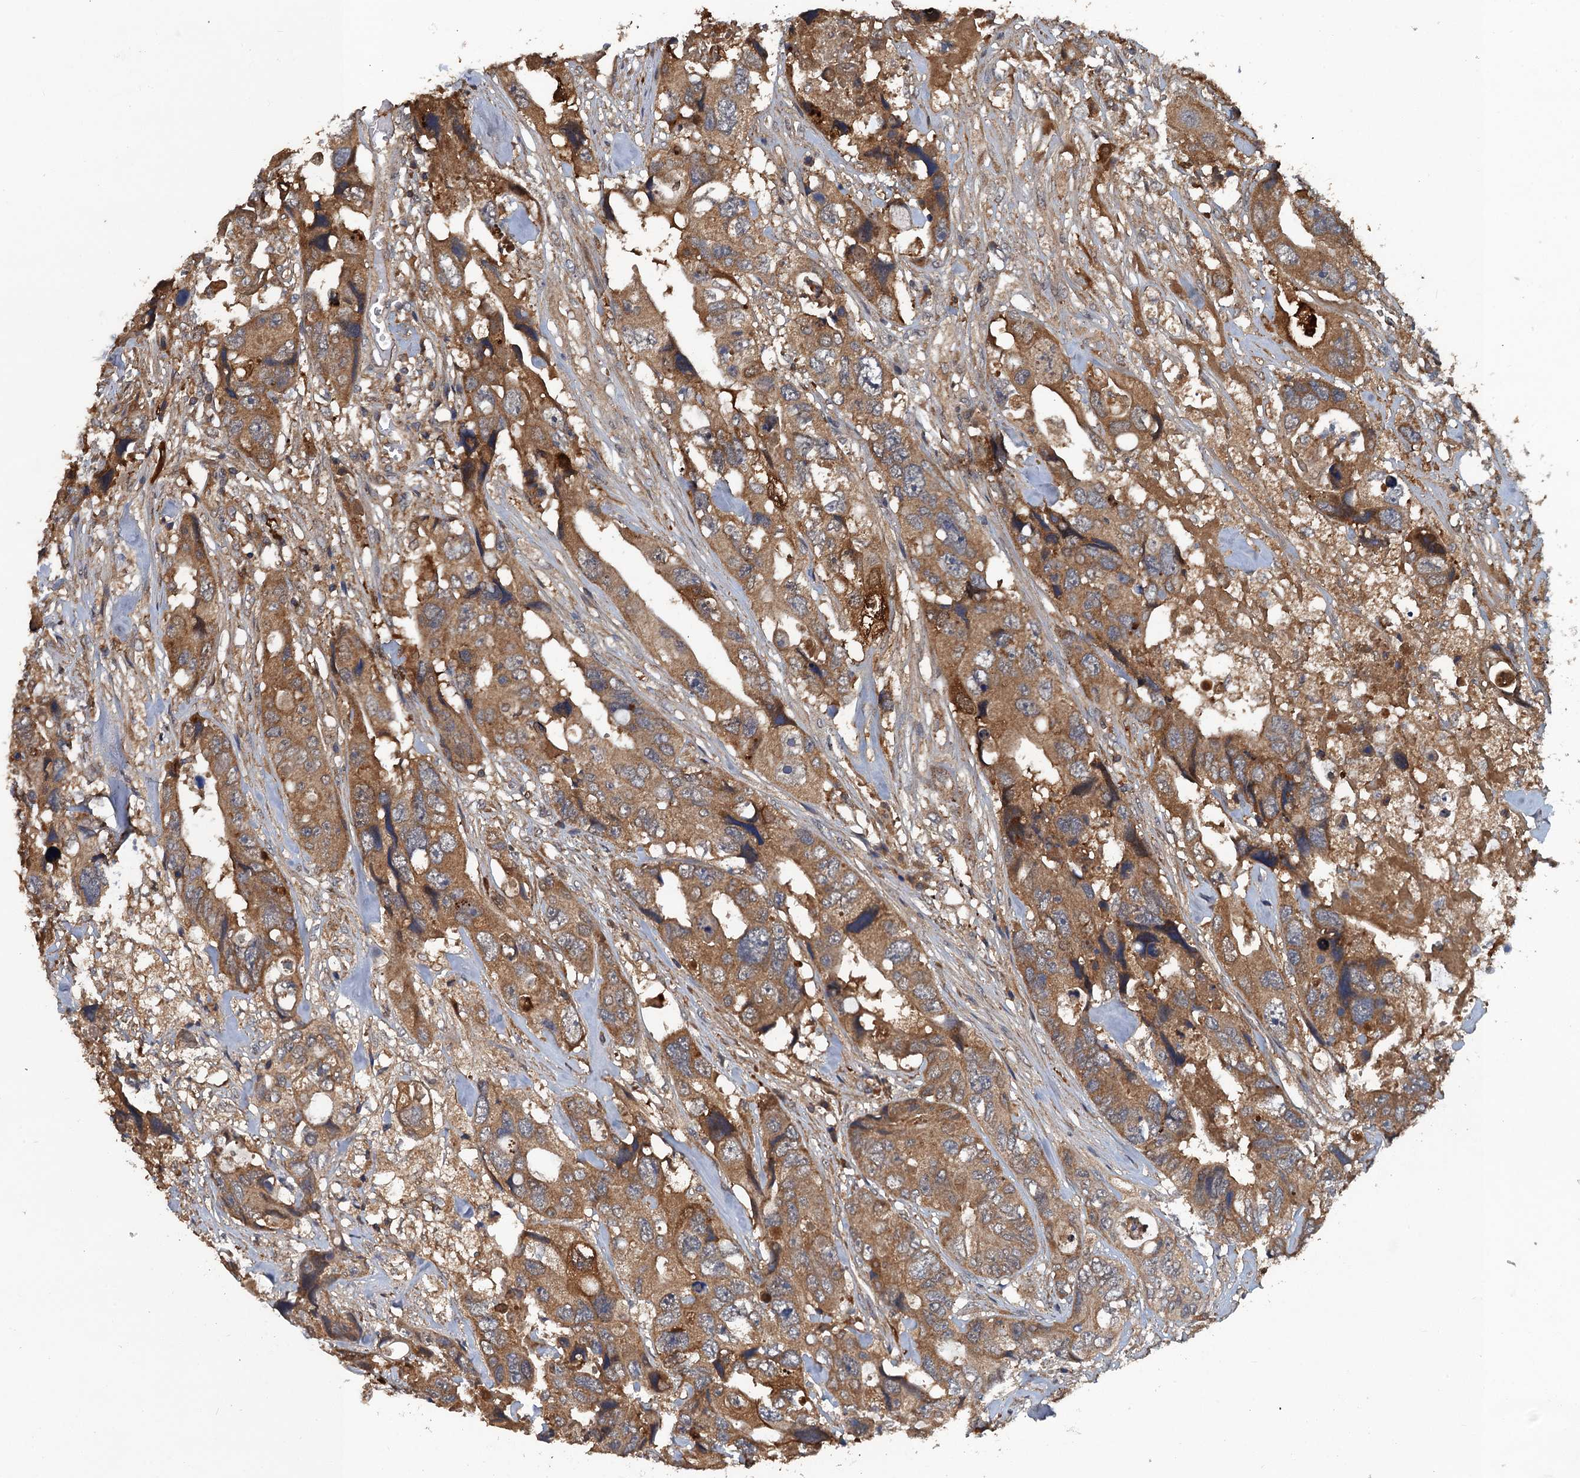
{"staining": {"intensity": "moderate", "quantity": ">75%", "location": "cytoplasmic/membranous"}, "tissue": "colorectal cancer", "cell_type": "Tumor cells", "image_type": "cancer", "snomed": [{"axis": "morphology", "description": "Adenocarcinoma, NOS"}, {"axis": "topography", "description": "Rectum"}], "caption": "Colorectal adenocarcinoma stained for a protein (brown) shows moderate cytoplasmic/membranous positive positivity in approximately >75% of tumor cells.", "gene": "HAPLN3", "patient": {"sex": "male", "age": 57}}